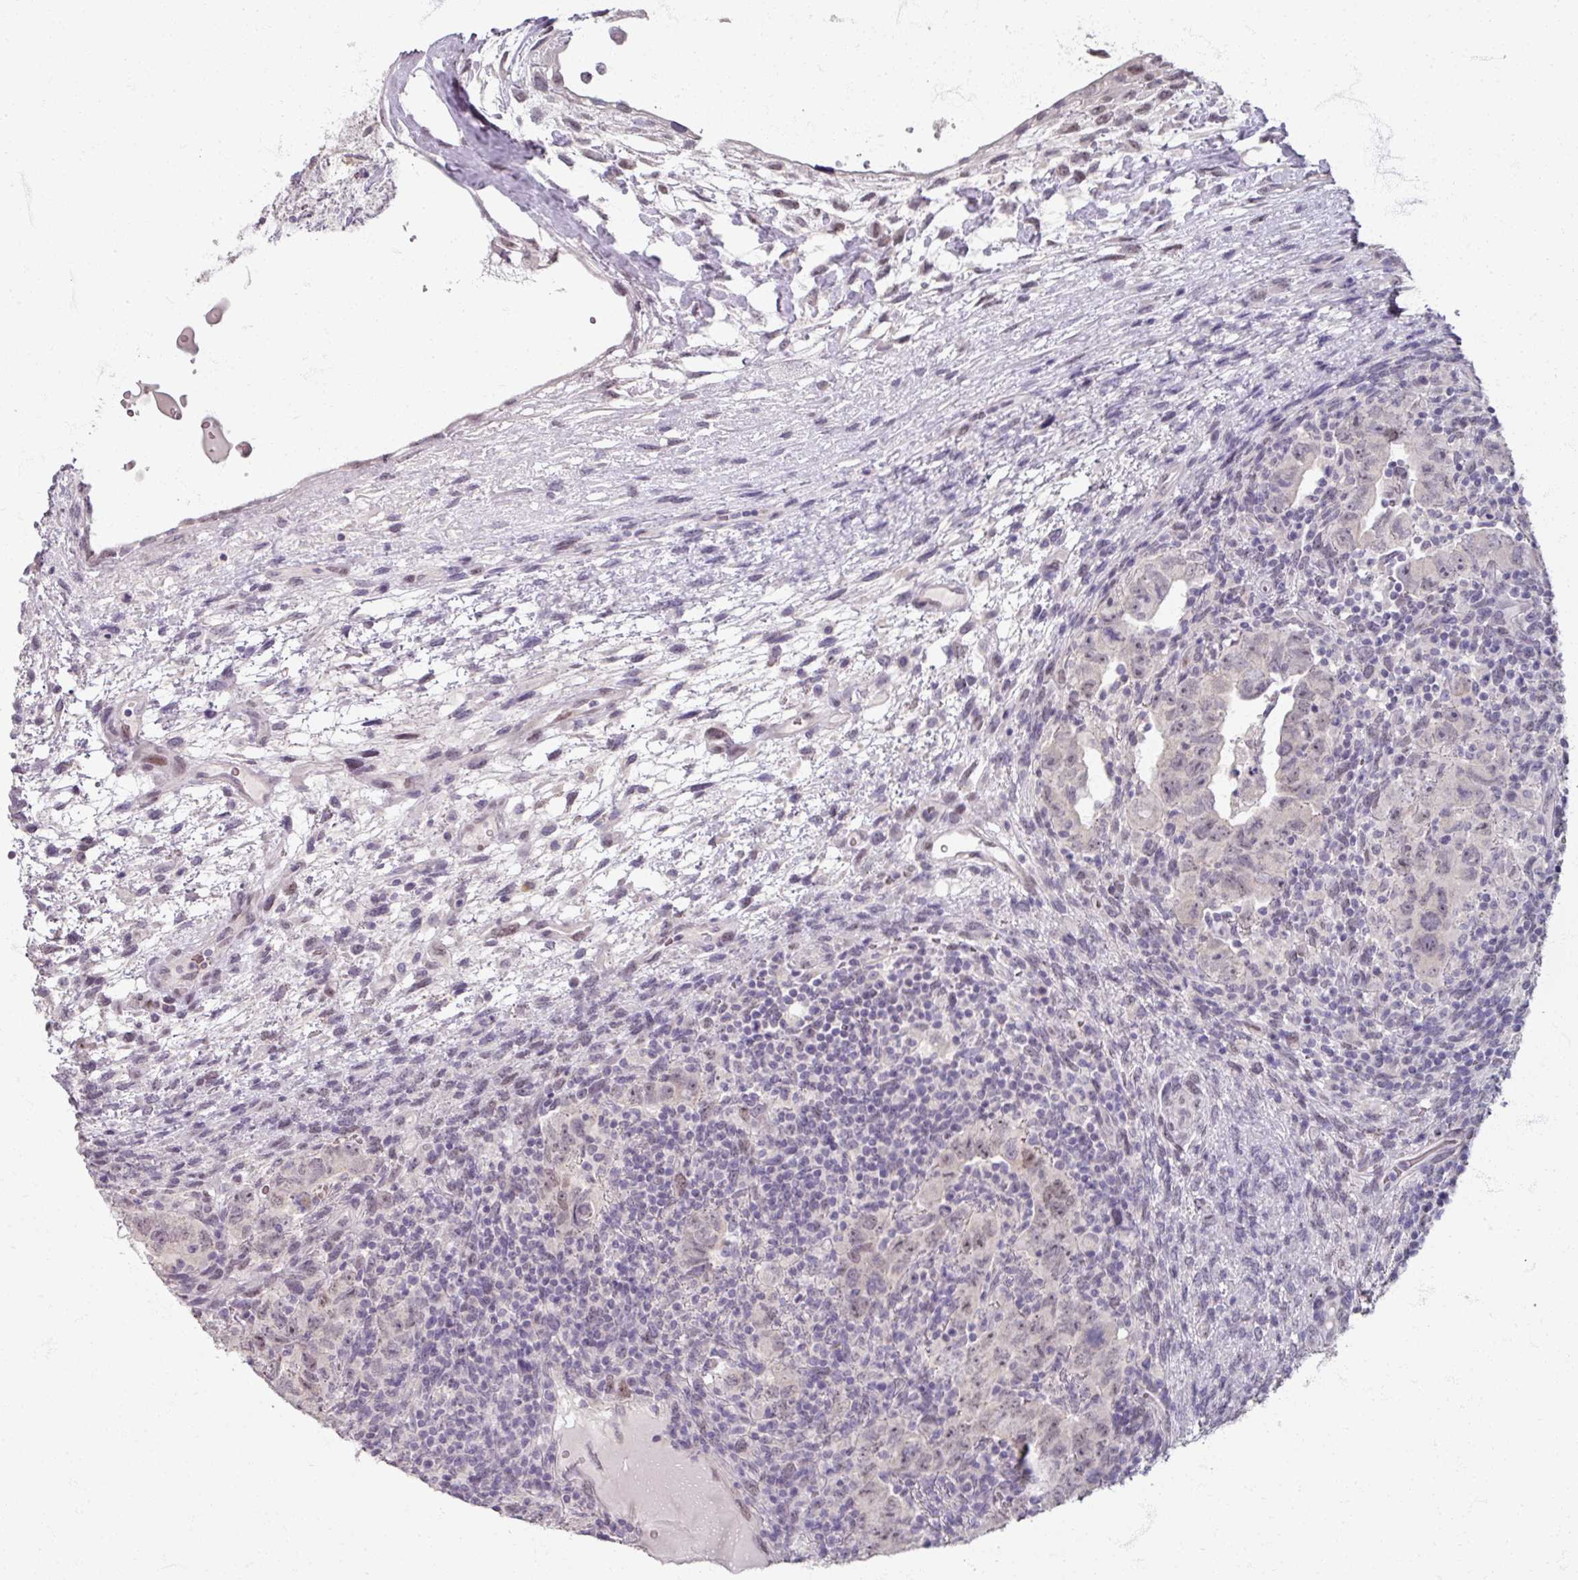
{"staining": {"intensity": "negative", "quantity": "none", "location": "none"}, "tissue": "testis cancer", "cell_type": "Tumor cells", "image_type": "cancer", "snomed": [{"axis": "morphology", "description": "Carcinoma, Embryonal, NOS"}, {"axis": "topography", "description": "Testis"}], "caption": "Immunohistochemistry micrograph of testis cancer (embryonal carcinoma) stained for a protein (brown), which demonstrates no staining in tumor cells.", "gene": "SOX11", "patient": {"sex": "male", "age": 24}}